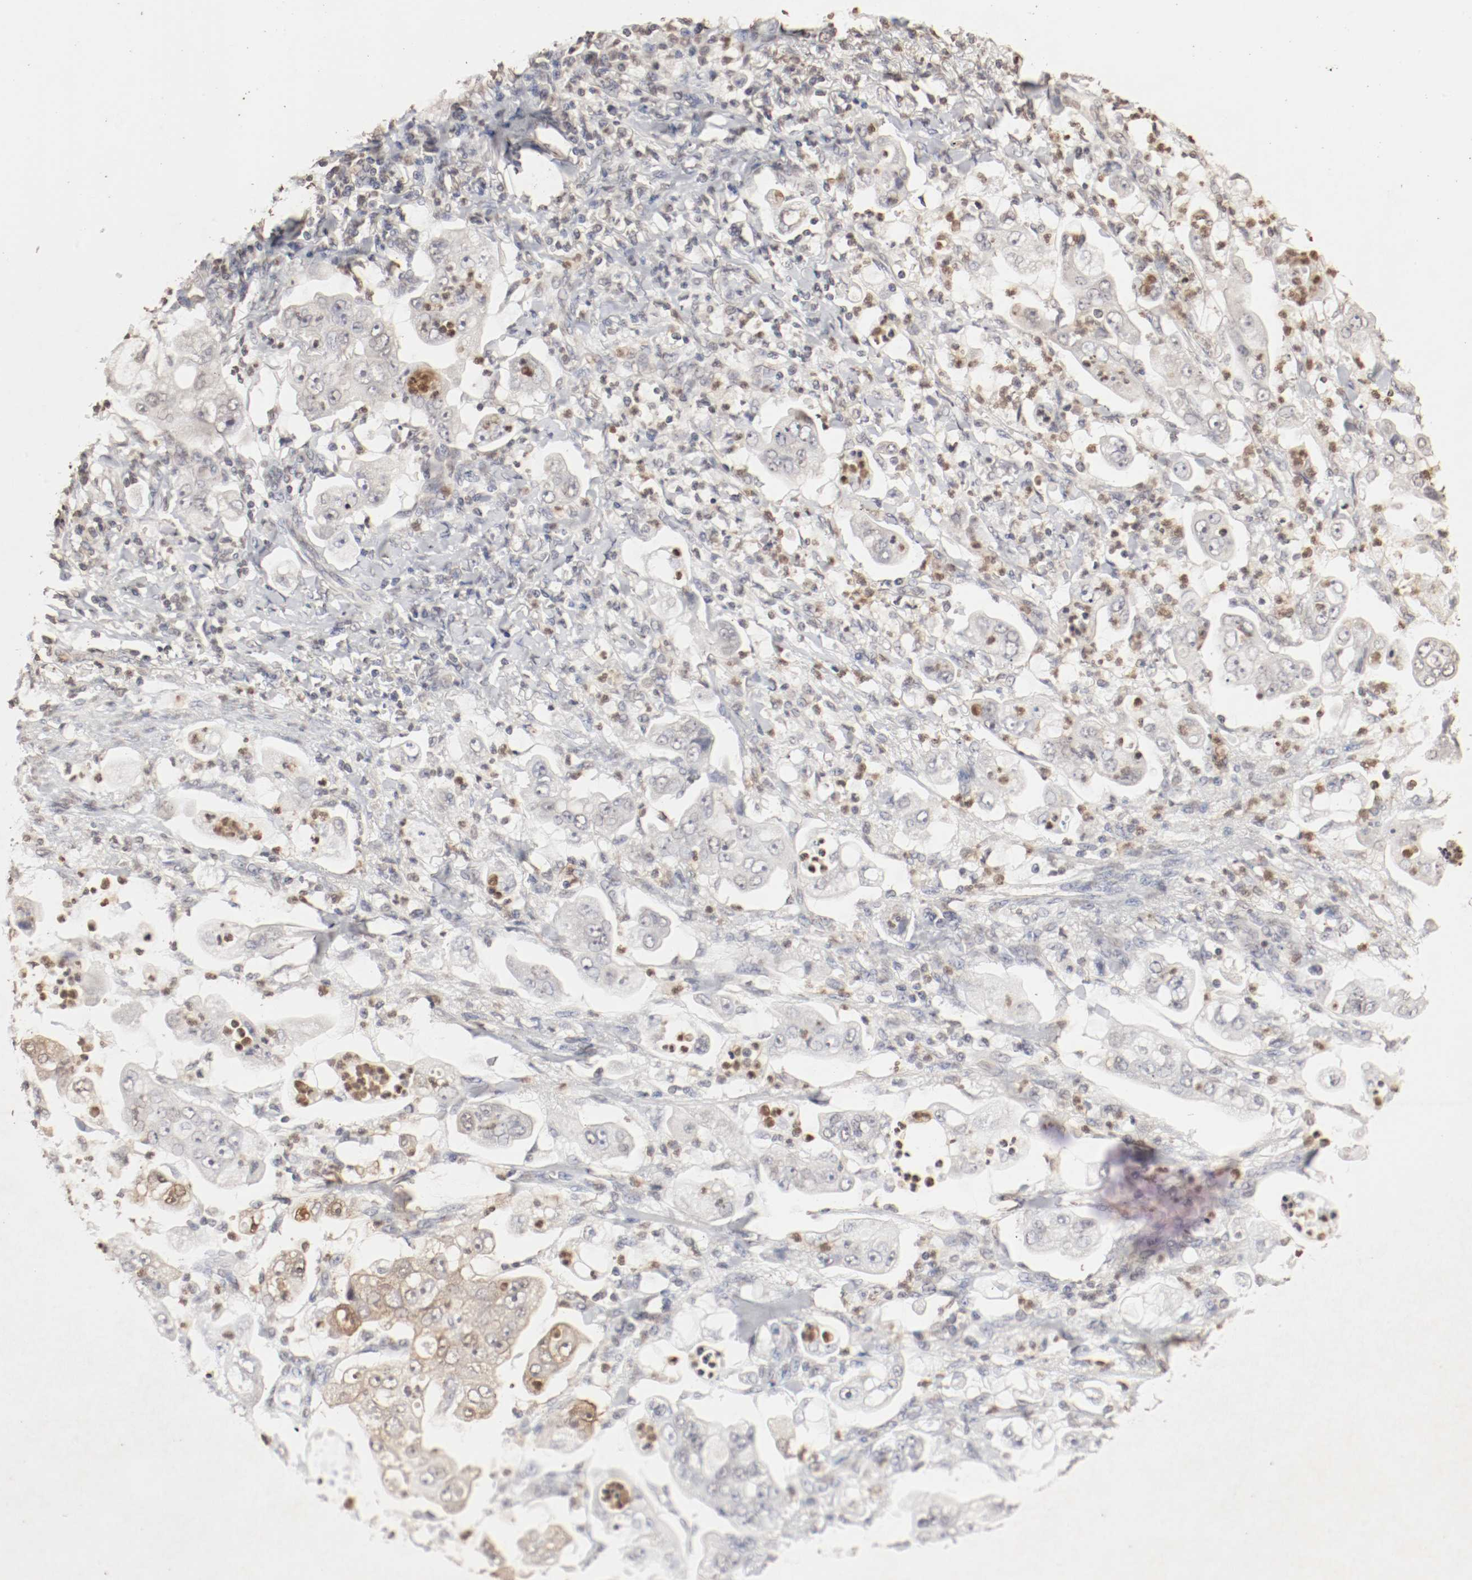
{"staining": {"intensity": "weak", "quantity": "<25%", "location": "cytoplasmic/membranous,nuclear"}, "tissue": "stomach cancer", "cell_type": "Tumor cells", "image_type": "cancer", "snomed": [{"axis": "morphology", "description": "Adenocarcinoma, NOS"}, {"axis": "topography", "description": "Stomach"}], "caption": "An IHC micrograph of stomach cancer is shown. There is no staining in tumor cells of stomach cancer.", "gene": "WASL", "patient": {"sex": "male", "age": 62}}